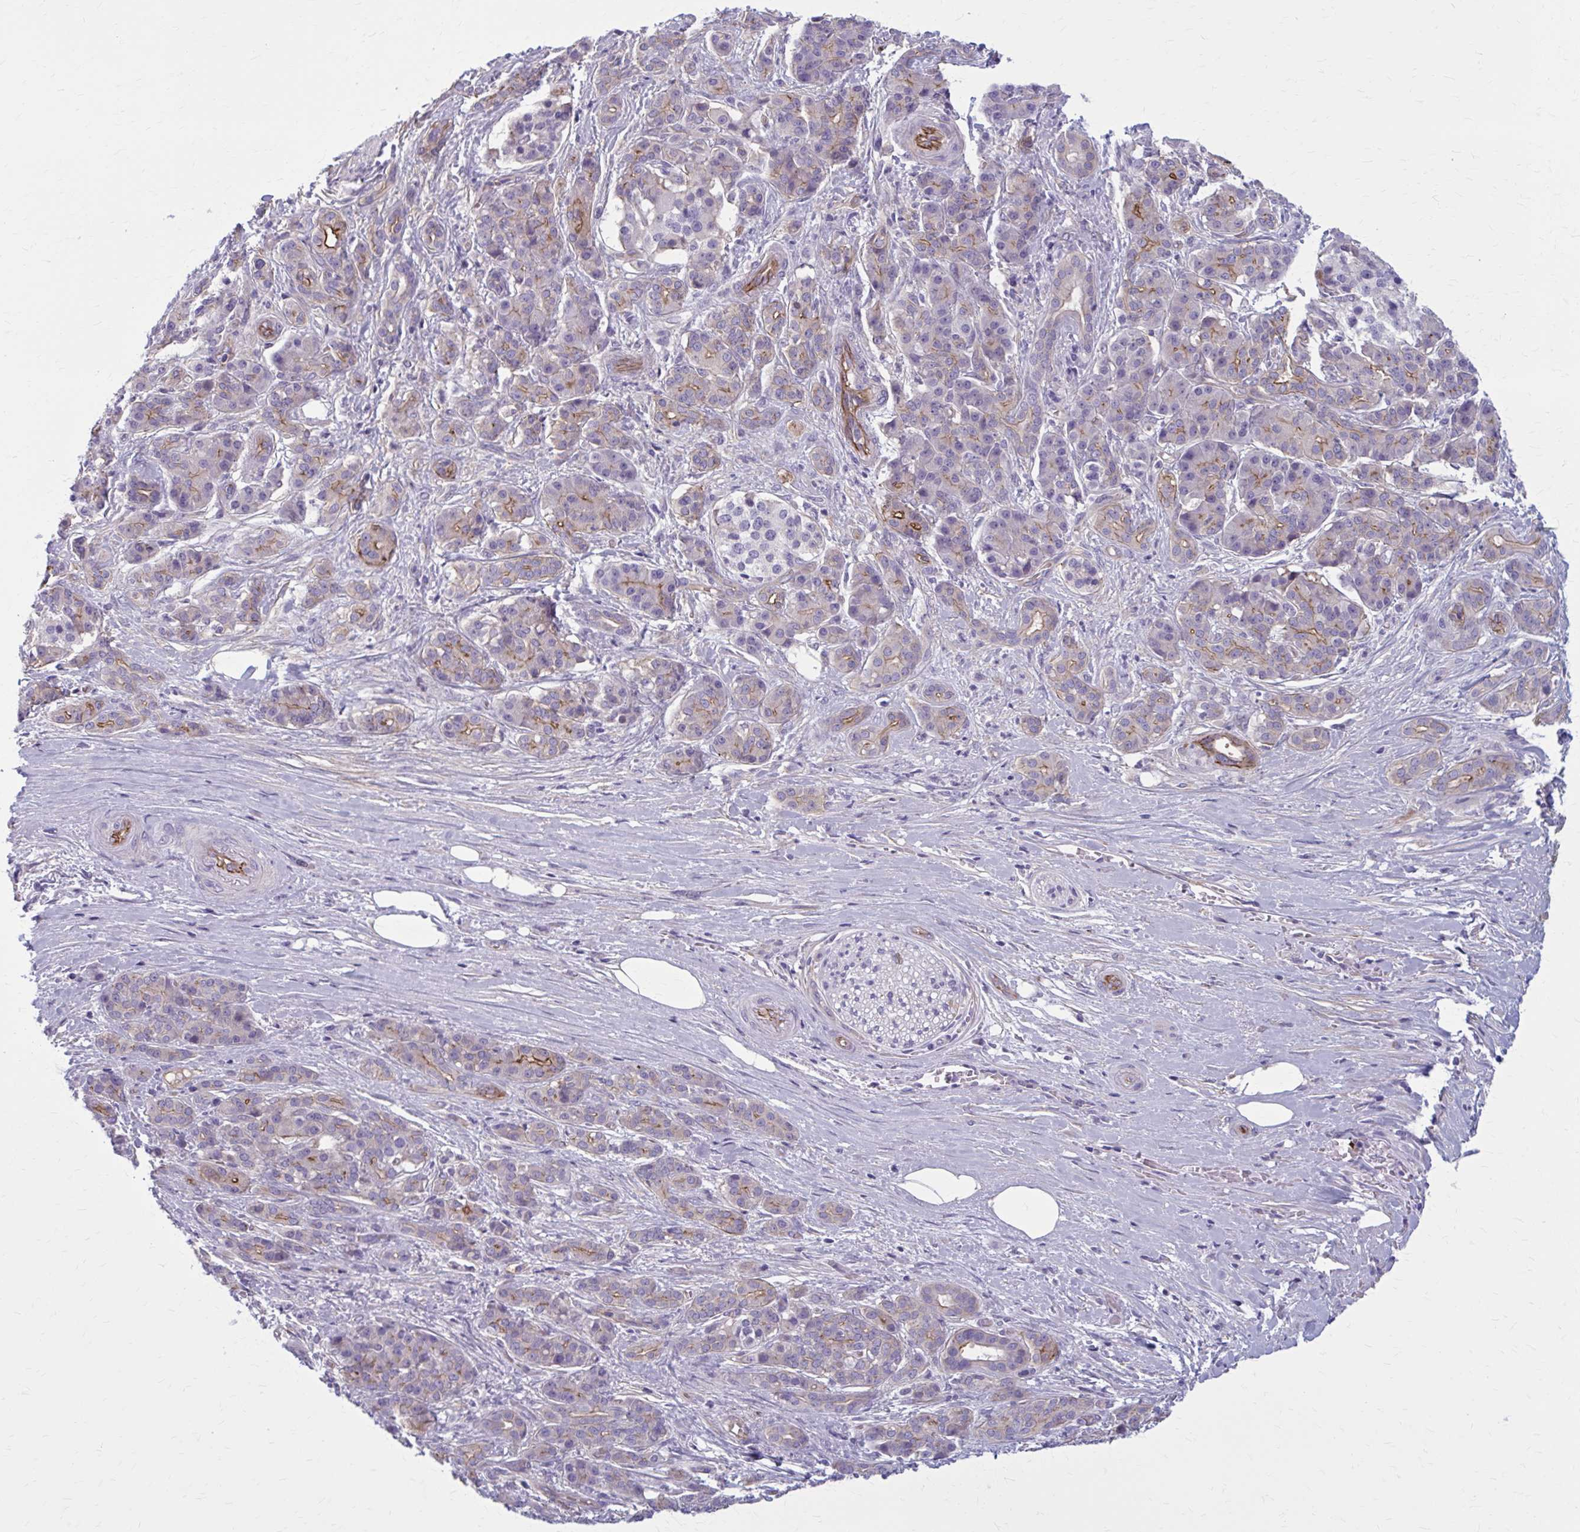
{"staining": {"intensity": "weak", "quantity": "25%-75%", "location": "cytoplasmic/membranous"}, "tissue": "pancreatic cancer", "cell_type": "Tumor cells", "image_type": "cancer", "snomed": [{"axis": "morphology", "description": "Adenocarcinoma, NOS"}, {"axis": "topography", "description": "Pancreas"}], "caption": "A low amount of weak cytoplasmic/membranous expression is appreciated in about 25%-75% of tumor cells in adenocarcinoma (pancreatic) tissue.", "gene": "ZDHHC7", "patient": {"sex": "male", "age": 57}}